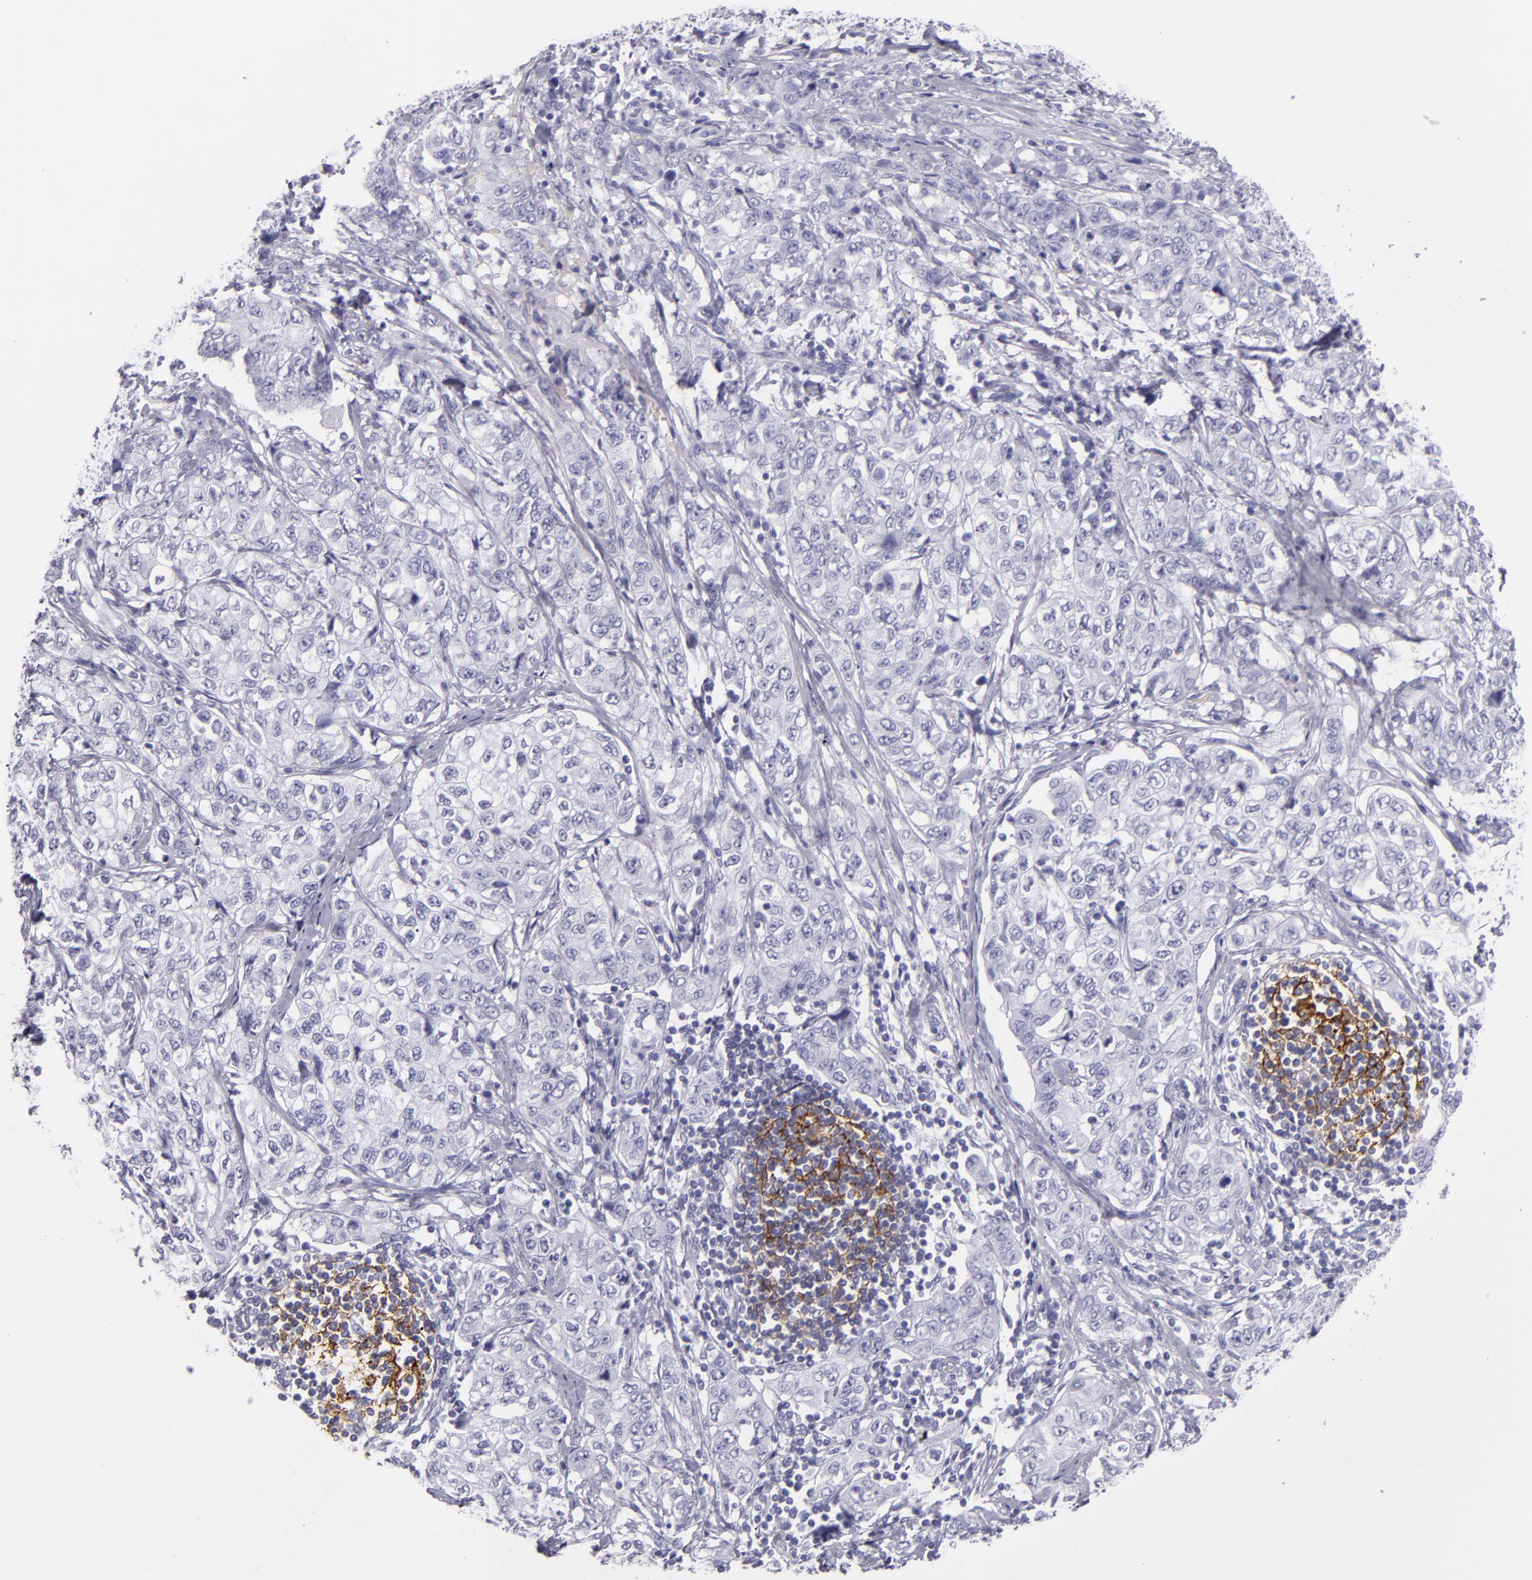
{"staining": {"intensity": "negative", "quantity": "none", "location": "none"}, "tissue": "stomach cancer", "cell_type": "Tumor cells", "image_type": "cancer", "snomed": [{"axis": "morphology", "description": "Adenocarcinoma, NOS"}, {"axis": "topography", "description": "Stomach"}], "caption": "A histopathology image of human stomach adenocarcinoma is negative for staining in tumor cells.", "gene": "CR2", "patient": {"sex": "male", "age": 48}}